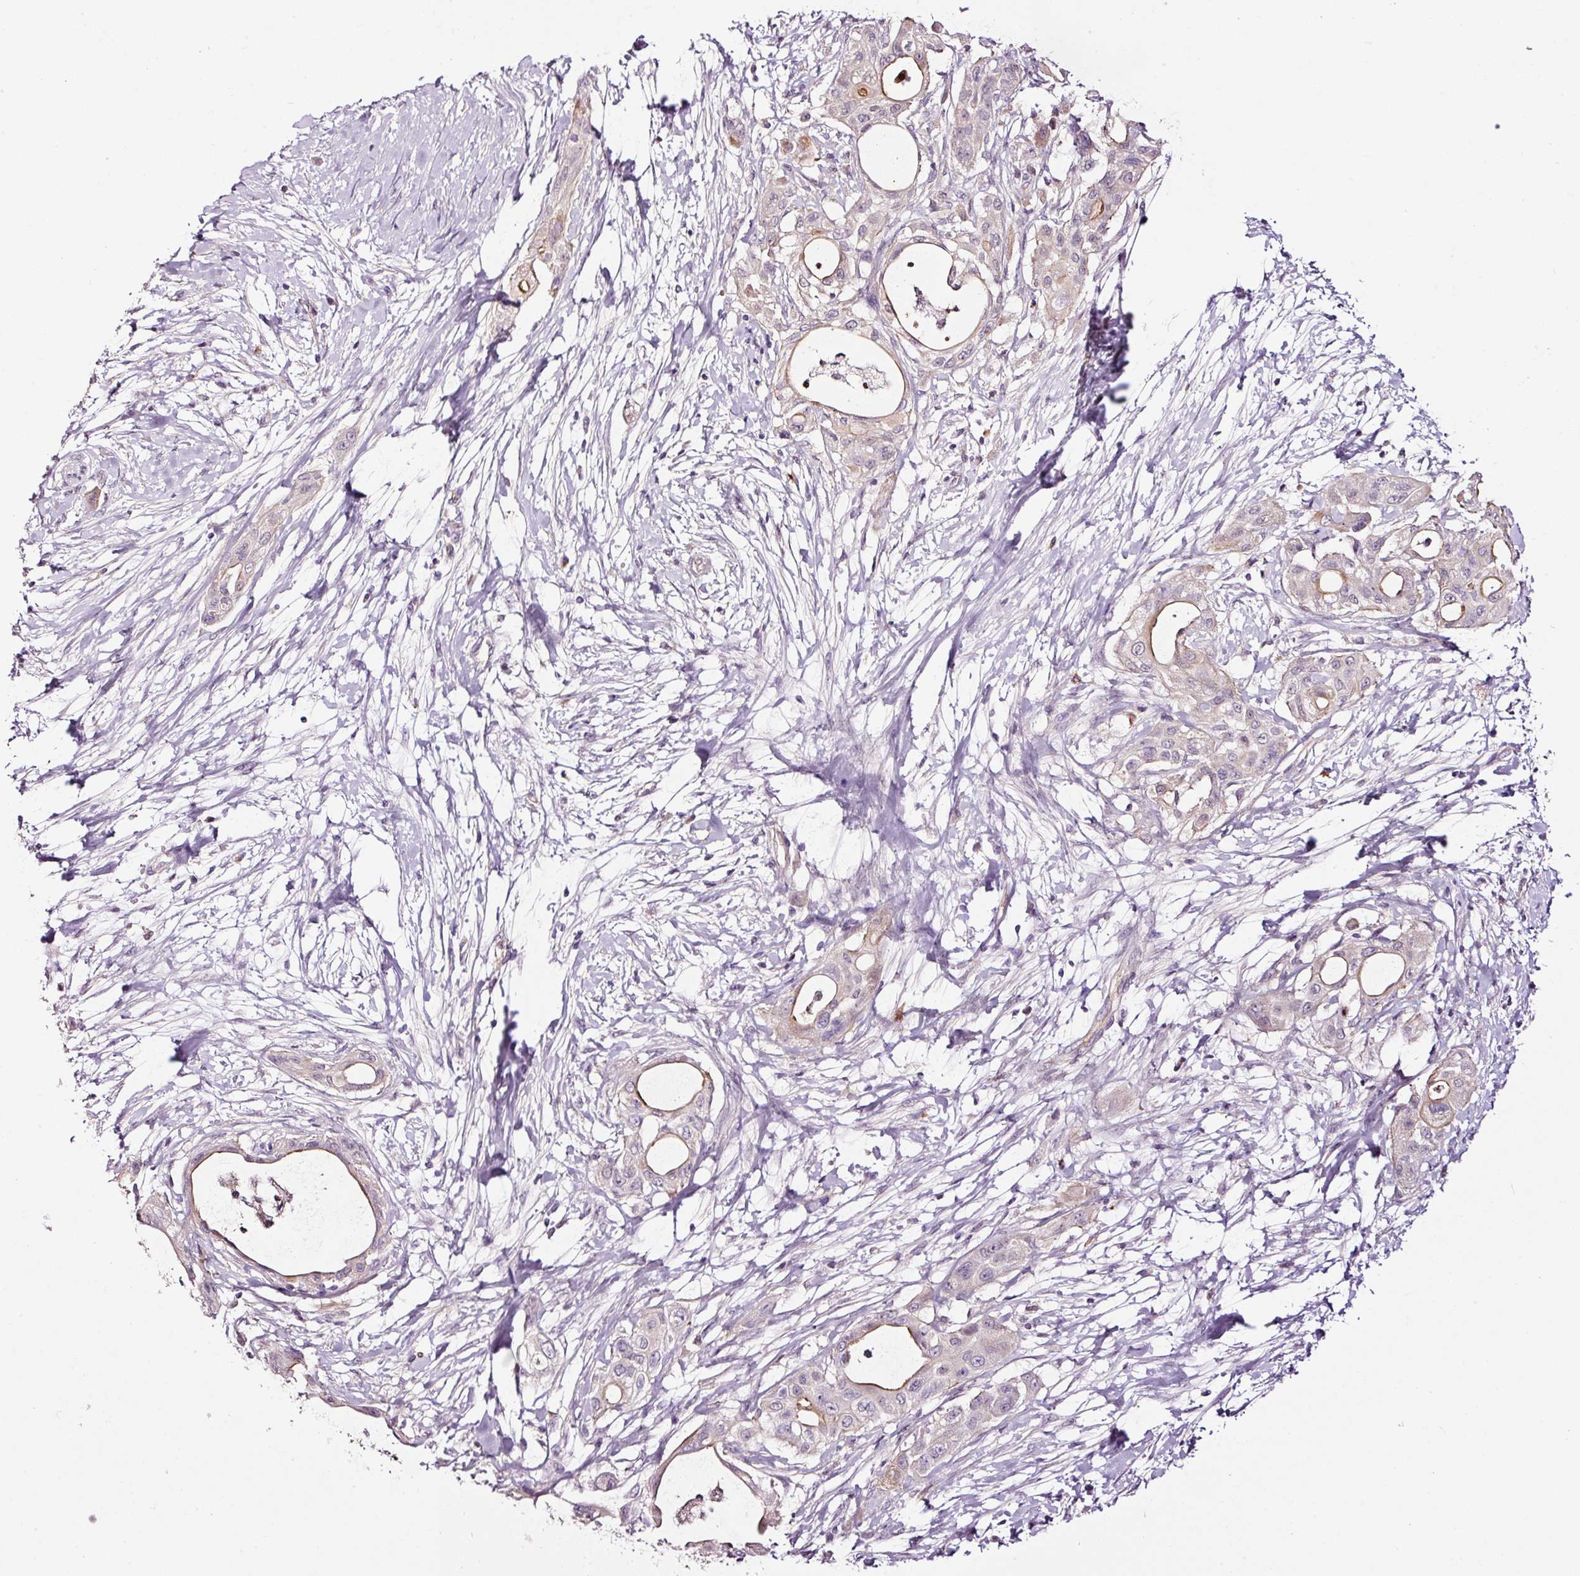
{"staining": {"intensity": "weak", "quantity": "25%-75%", "location": "cytoplasmic/membranous"}, "tissue": "pancreatic cancer", "cell_type": "Tumor cells", "image_type": "cancer", "snomed": [{"axis": "morphology", "description": "Adenocarcinoma, NOS"}, {"axis": "topography", "description": "Pancreas"}], "caption": "The photomicrograph shows immunohistochemical staining of adenocarcinoma (pancreatic). There is weak cytoplasmic/membranous positivity is seen in about 25%-75% of tumor cells.", "gene": "ABCB4", "patient": {"sex": "male", "age": 68}}